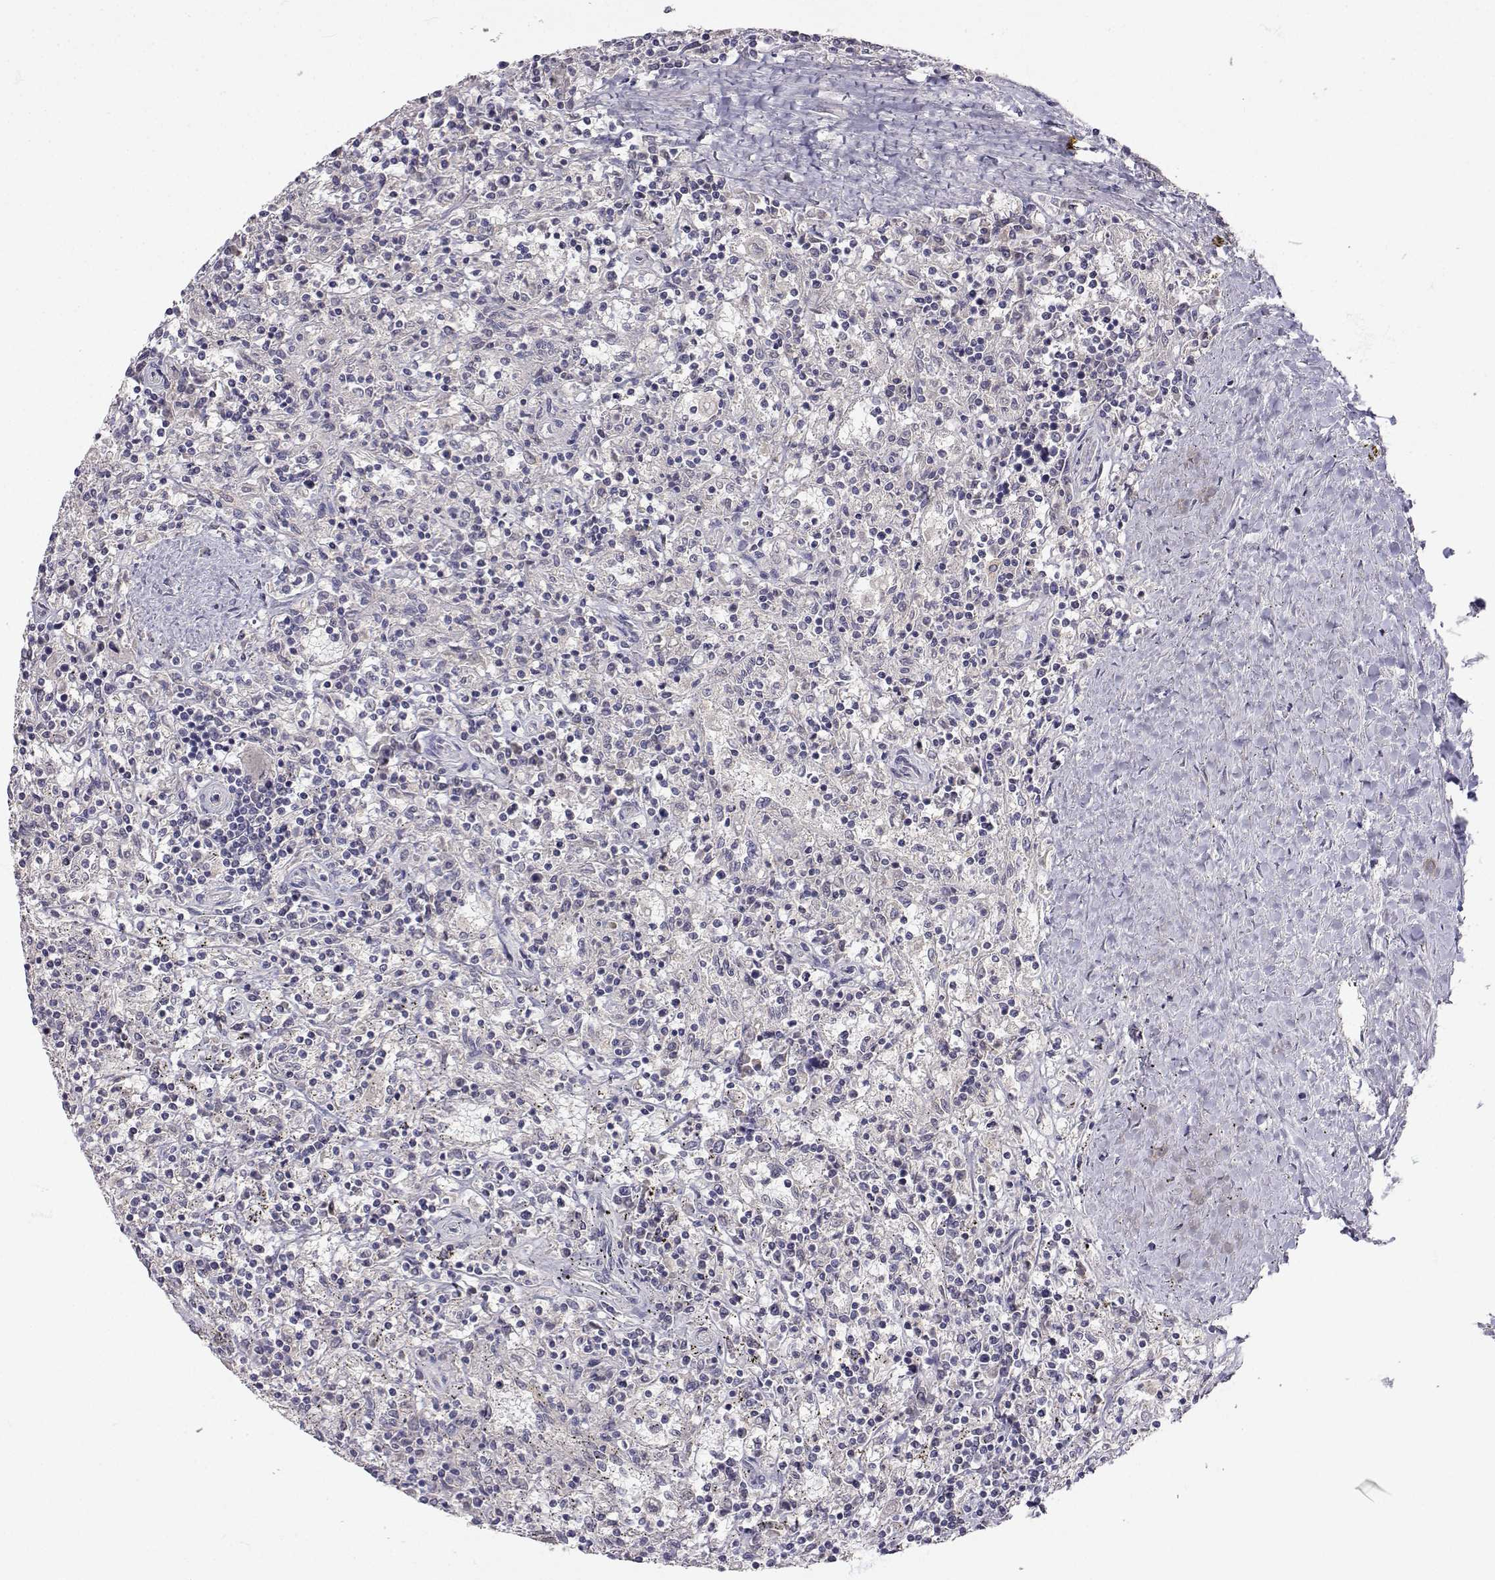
{"staining": {"intensity": "negative", "quantity": "none", "location": "none"}, "tissue": "lymphoma", "cell_type": "Tumor cells", "image_type": "cancer", "snomed": [{"axis": "morphology", "description": "Malignant lymphoma, non-Hodgkin's type, Low grade"}, {"axis": "topography", "description": "Spleen"}], "caption": "Photomicrograph shows no significant protein staining in tumor cells of low-grade malignant lymphoma, non-Hodgkin's type.", "gene": "SLC6A3", "patient": {"sex": "male", "age": 62}}